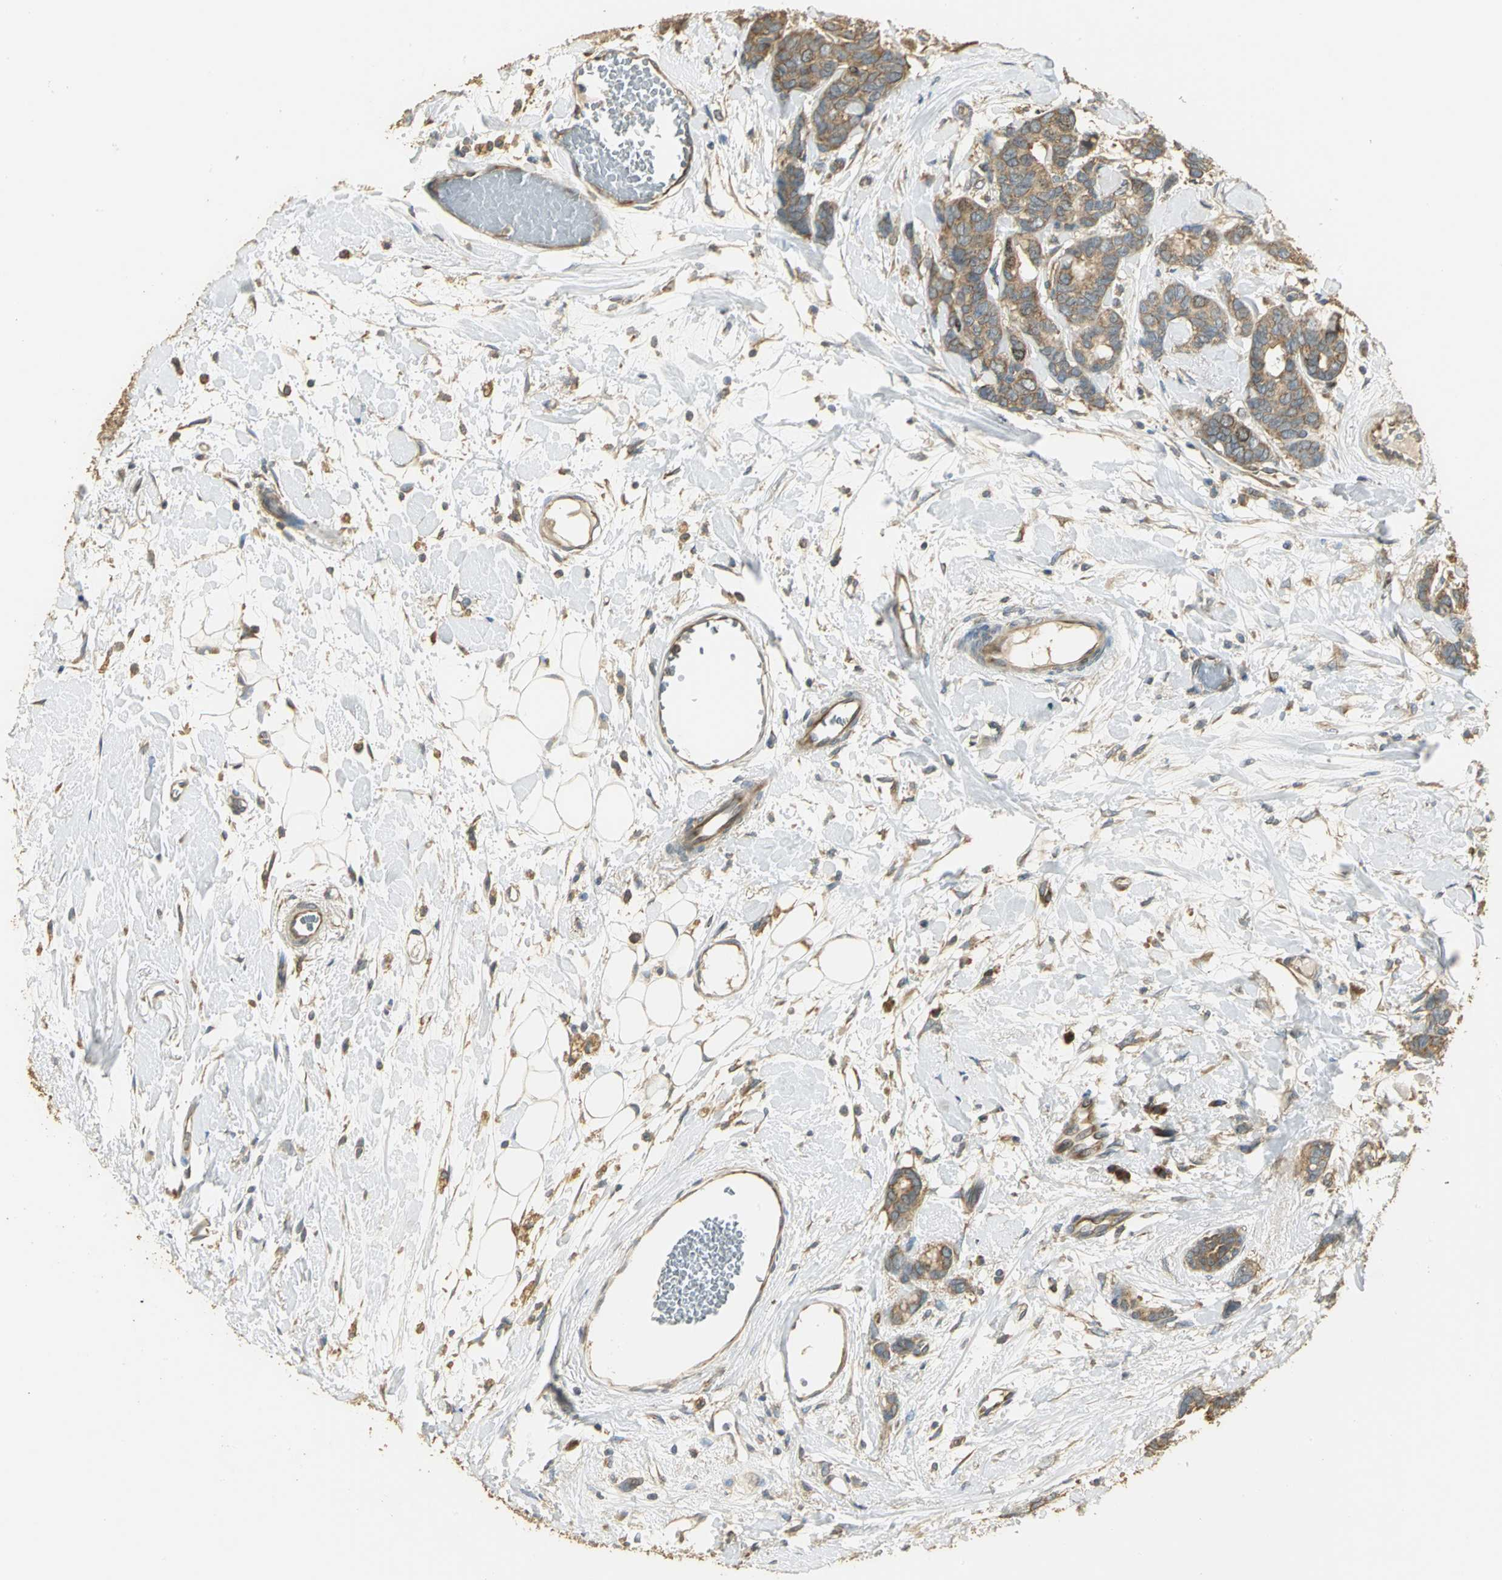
{"staining": {"intensity": "moderate", "quantity": ">75%", "location": "cytoplasmic/membranous"}, "tissue": "breast cancer", "cell_type": "Tumor cells", "image_type": "cancer", "snomed": [{"axis": "morphology", "description": "Duct carcinoma"}, {"axis": "topography", "description": "Breast"}], "caption": "Immunohistochemistry micrograph of human breast cancer (infiltrating ductal carcinoma) stained for a protein (brown), which shows medium levels of moderate cytoplasmic/membranous positivity in approximately >75% of tumor cells.", "gene": "RARS1", "patient": {"sex": "female", "age": 87}}